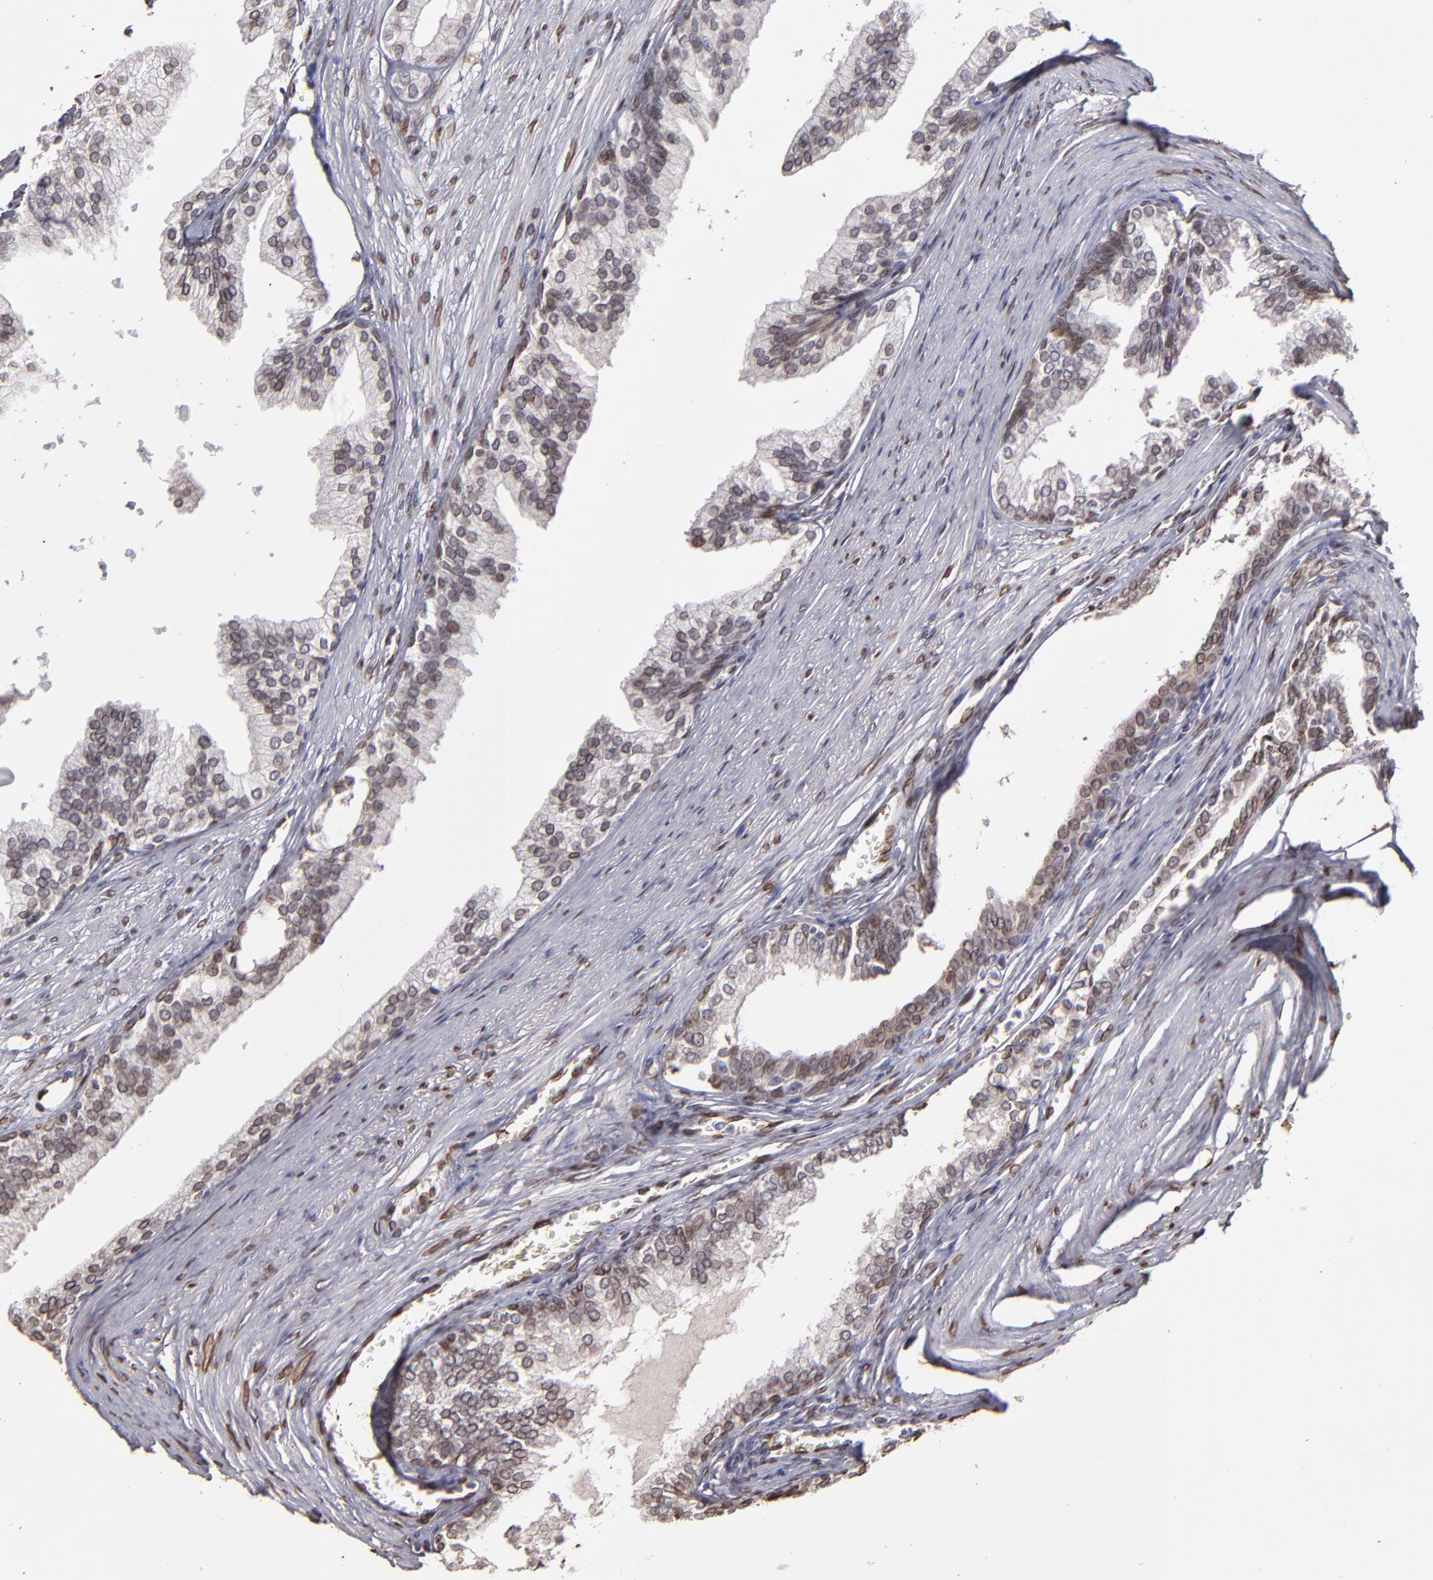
{"staining": {"intensity": "weak", "quantity": ">75%", "location": "cytoplasmic/membranous,nuclear"}, "tissue": "prostate", "cell_type": "Glandular cells", "image_type": "normal", "snomed": [{"axis": "morphology", "description": "Normal tissue, NOS"}, {"axis": "topography", "description": "Prostate"}], "caption": "Protein staining displays weak cytoplasmic/membranous,nuclear positivity in about >75% of glandular cells in benign prostate.", "gene": "PUM3", "patient": {"sex": "male", "age": 68}}